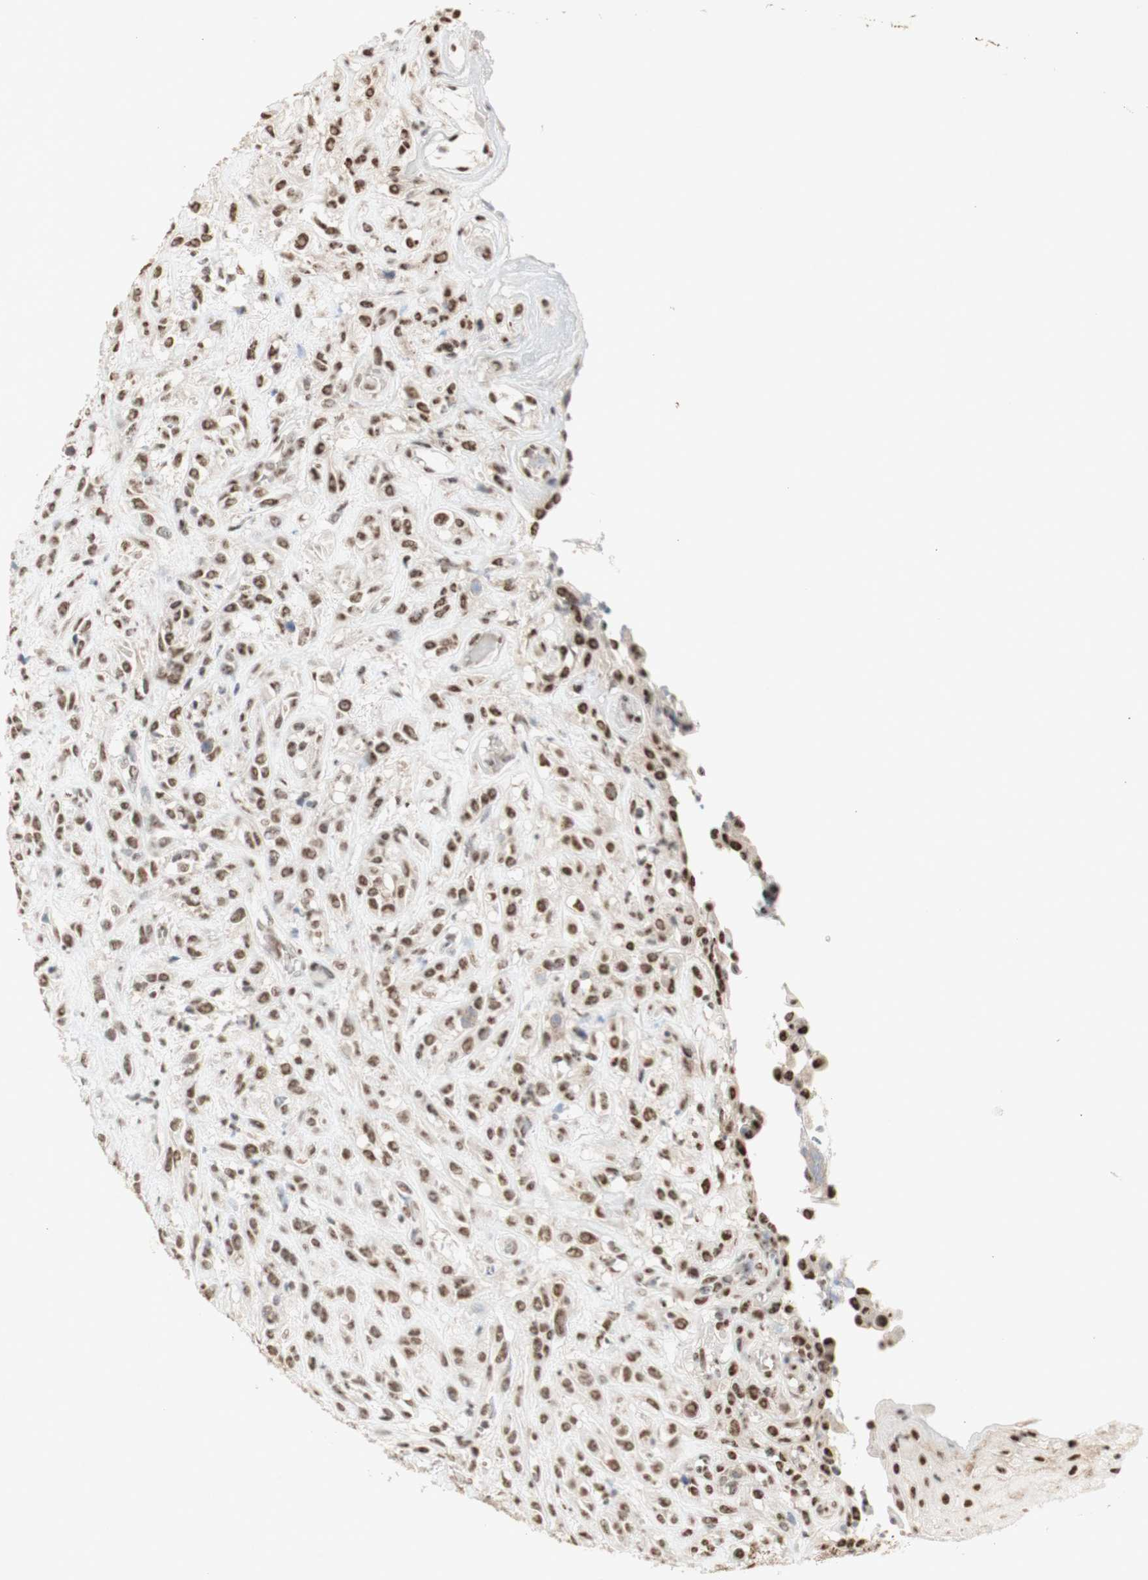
{"staining": {"intensity": "moderate", "quantity": ">75%", "location": "nuclear"}, "tissue": "head and neck cancer", "cell_type": "Tumor cells", "image_type": "cancer", "snomed": [{"axis": "morphology", "description": "Normal tissue, NOS"}, {"axis": "morphology", "description": "Squamous cell carcinoma, NOS"}, {"axis": "topography", "description": "Cartilage tissue"}, {"axis": "topography", "description": "Head-Neck"}], "caption": "DAB immunohistochemical staining of human head and neck cancer (squamous cell carcinoma) displays moderate nuclear protein positivity in about >75% of tumor cells. Nuclei are stained in blue.", "gene": "SNRPB", "patient": {"sex": "male", "age": 62}}